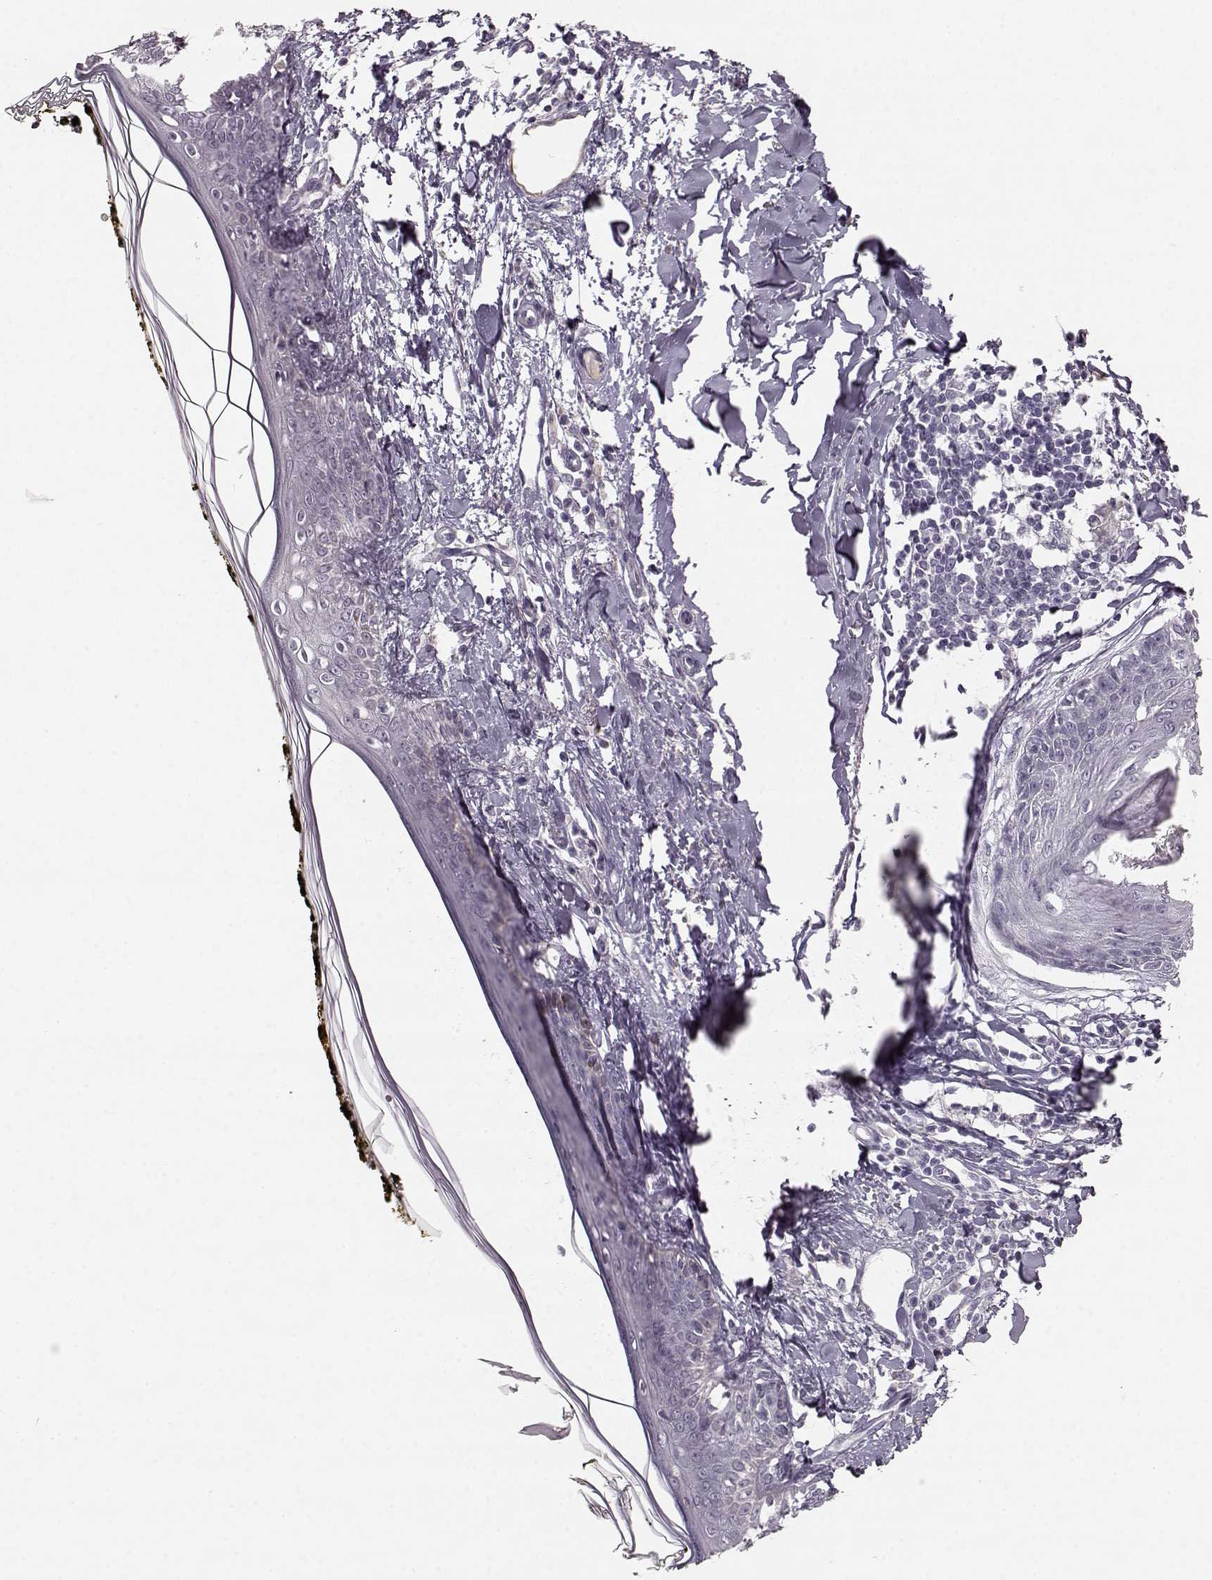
{"staining": {"intensity": "negative", "quantity": "none", "location": "none"}, "tissue": "skin", "cell_type": "Fibroblasts", "image_type": "normal", "snomed": [{"axis": "morphology", "description": "Normal tissue, NOS"}, {"axis": "topography", "description": "Skin"}], "caption": "The IHC image has no significant staining in fibroblasts of skin.", "gene": "KIAA0319", "patient": {"sex": "male", "age": 76}}